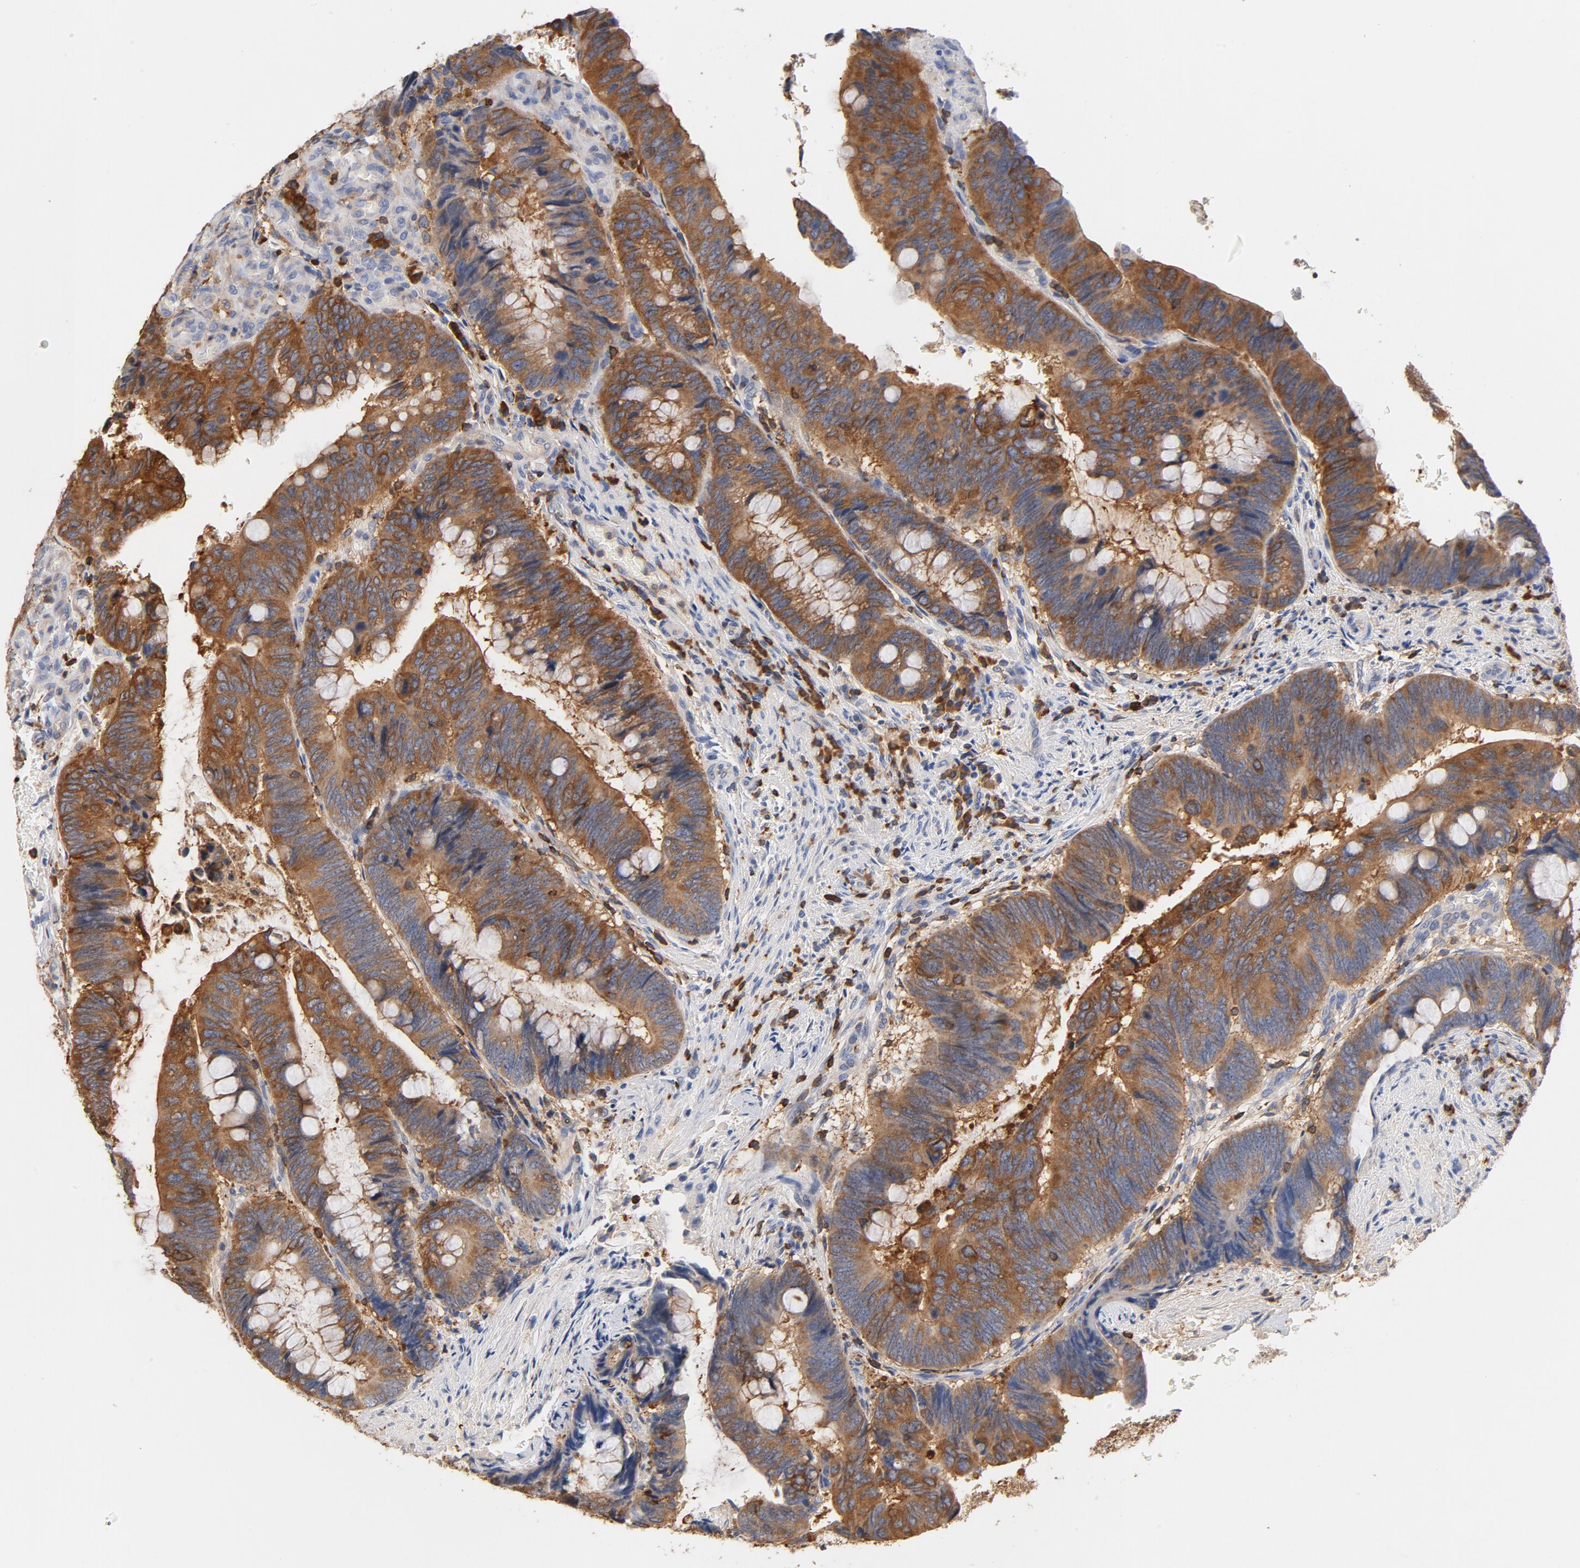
{"staining": {"intensity": "moderate", "quantity": ">75%", "location": "cytoplasmic/membranous"}, "tissue": "colorectal cancer", "cell_type": "Tumor cells", "image_type": "cancer", "snomed": [{"axis": "morphology", "description": "Normal tissue, NOS"}, {"axis": "morphology", "description": "Adenocarcinoma, NOS"}, {"axis": "topography", "description": "Rectum"}], "caption": "Protein analysis of adenocarcinoma (colorectal) tissue exhibits moderate cytoplasmic/membranous positivity in approximately >75% of tumor cells.", "gene": "EZR", "patient": {"sex": "male", "age": 92}}